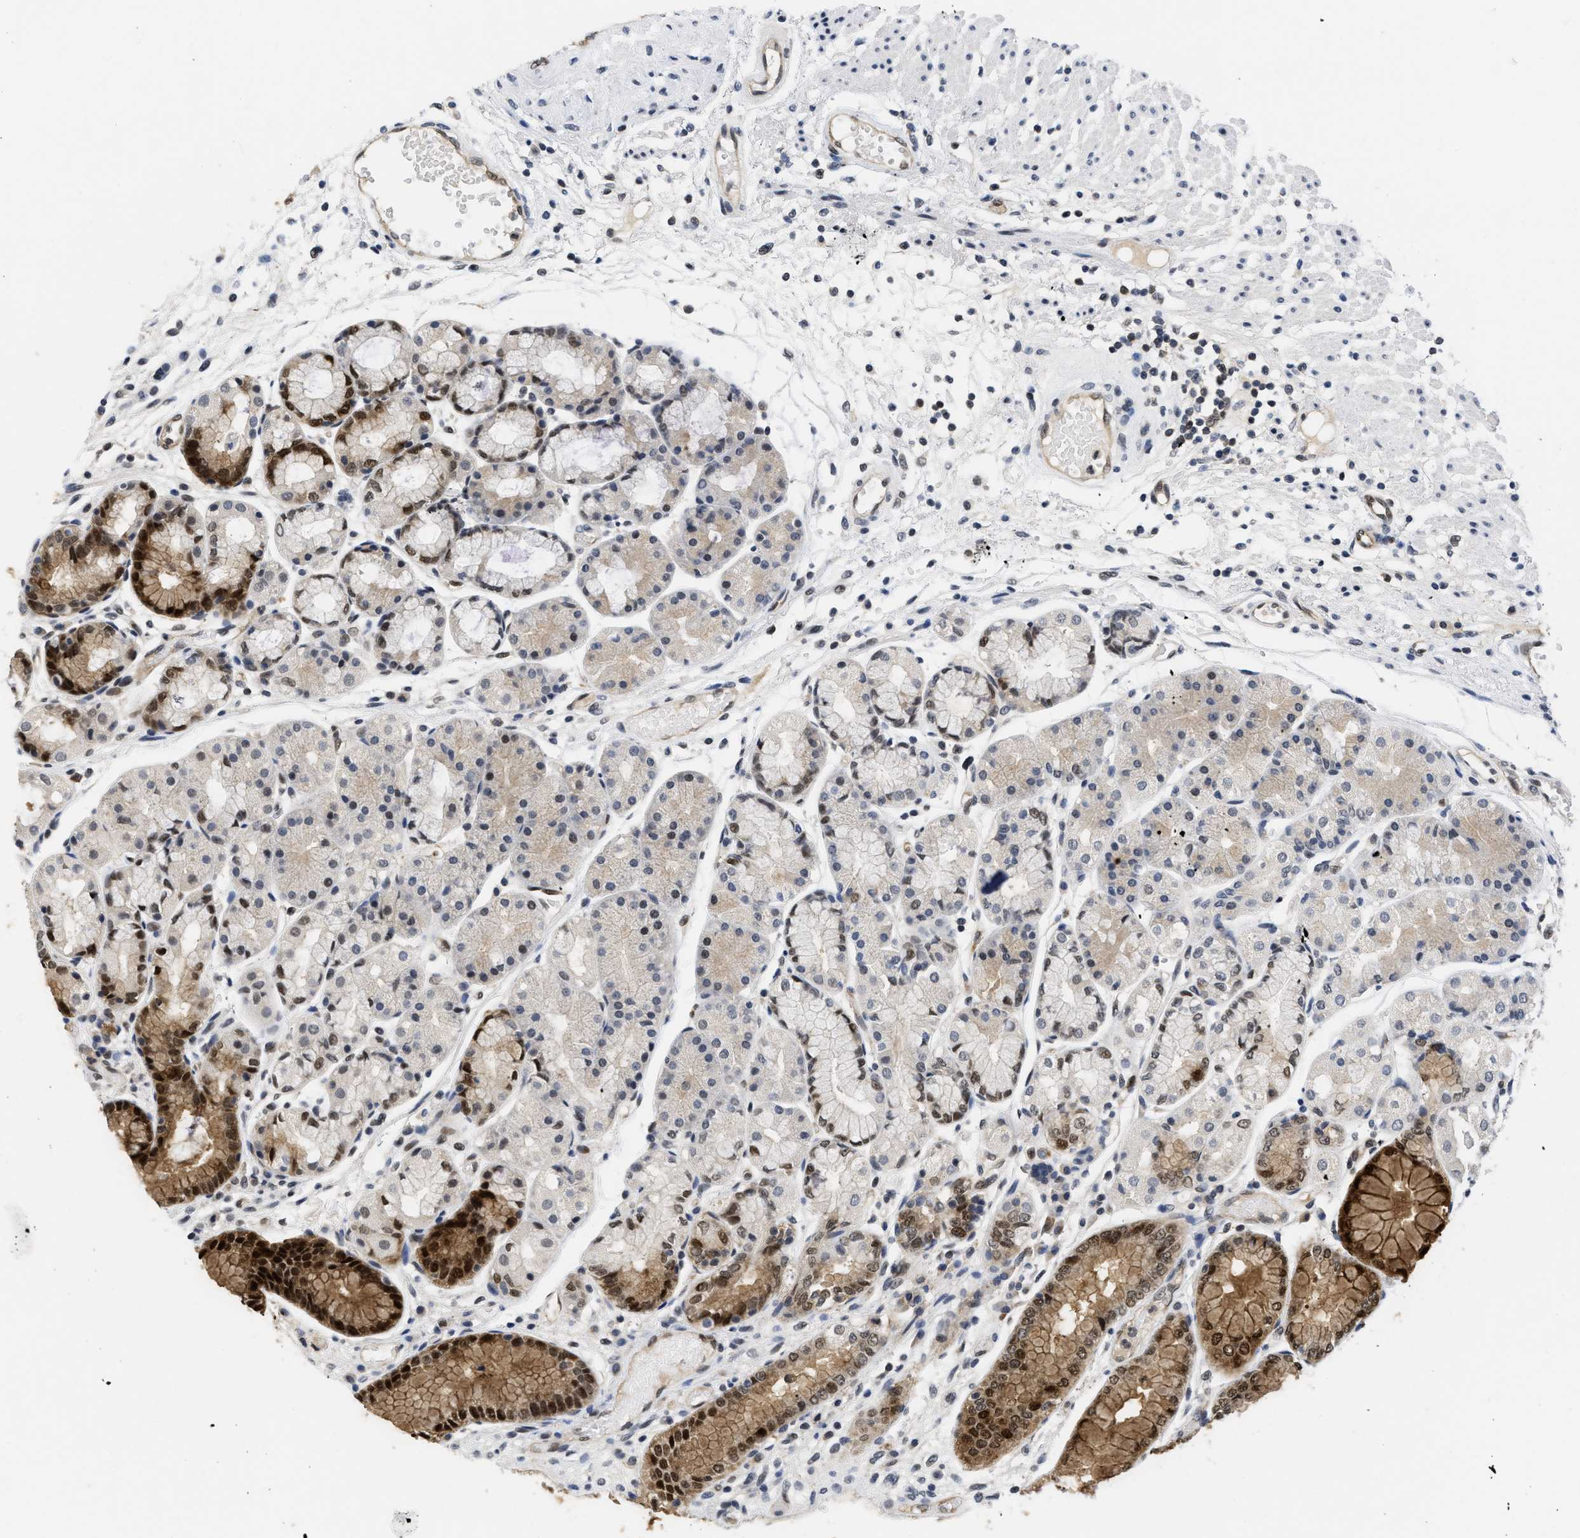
{"staining": {"intensity": "strong", "quantity": "<25%", "location": "cytoplasmic/membranous,nuclear"}, "tissue": "stomach", "cell_type": "Glandular cells", "image_type": "normal", "snomed": [{"axis": "morphology", "description": "Normal tissue, NOS"}, {"axis": "topography", "description": "Stomach, upper"}], "caption": "DAB (3,3'-diaminobenzidine) immunohistochemical staining of unremarkable stomach exhibits strong cytoplasmic/membranous,nuclear protein staining in about <25% of glandular cells.", "gene": "HIF1A", "patient": {"sex": "male", "age": 72}}